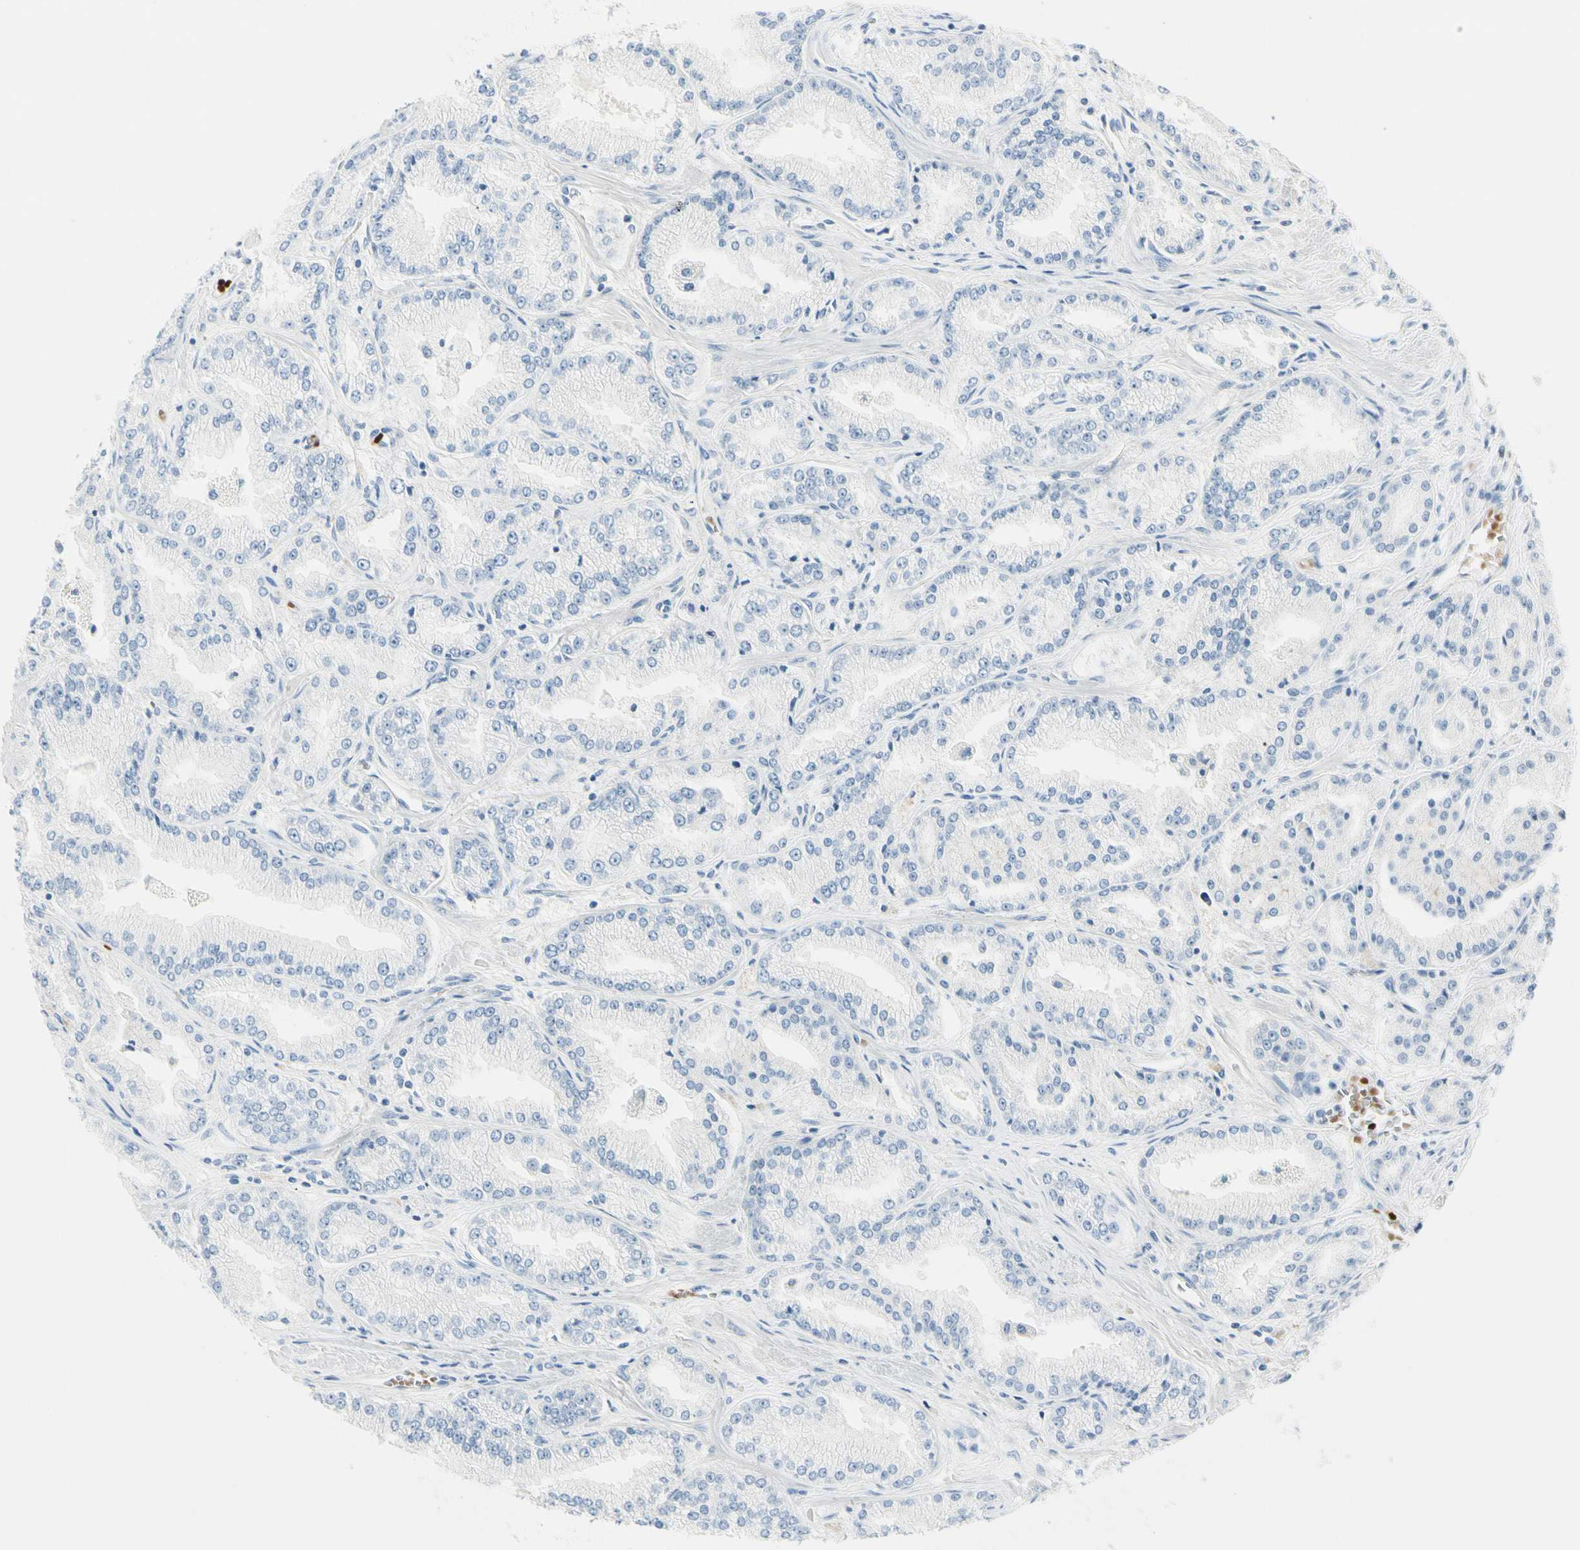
{"staining": {"intensity": "negative", "quantity": "none", "location": "none"}, "tissue": "prostate cancer", "cell_type": "Tumor cells", "image_type": "cancer", "snomed": [{"axis": "morphology", "description": "Adenocarcinoma, High grade"}, {"axis": "topography", "description": "Prostate"}], "caption": "There is no significant staining in tumor cells of prostate high-grade adenocarcinoma.", "gene": "CA1", "patient": {"sex": "male", "age": 61}}